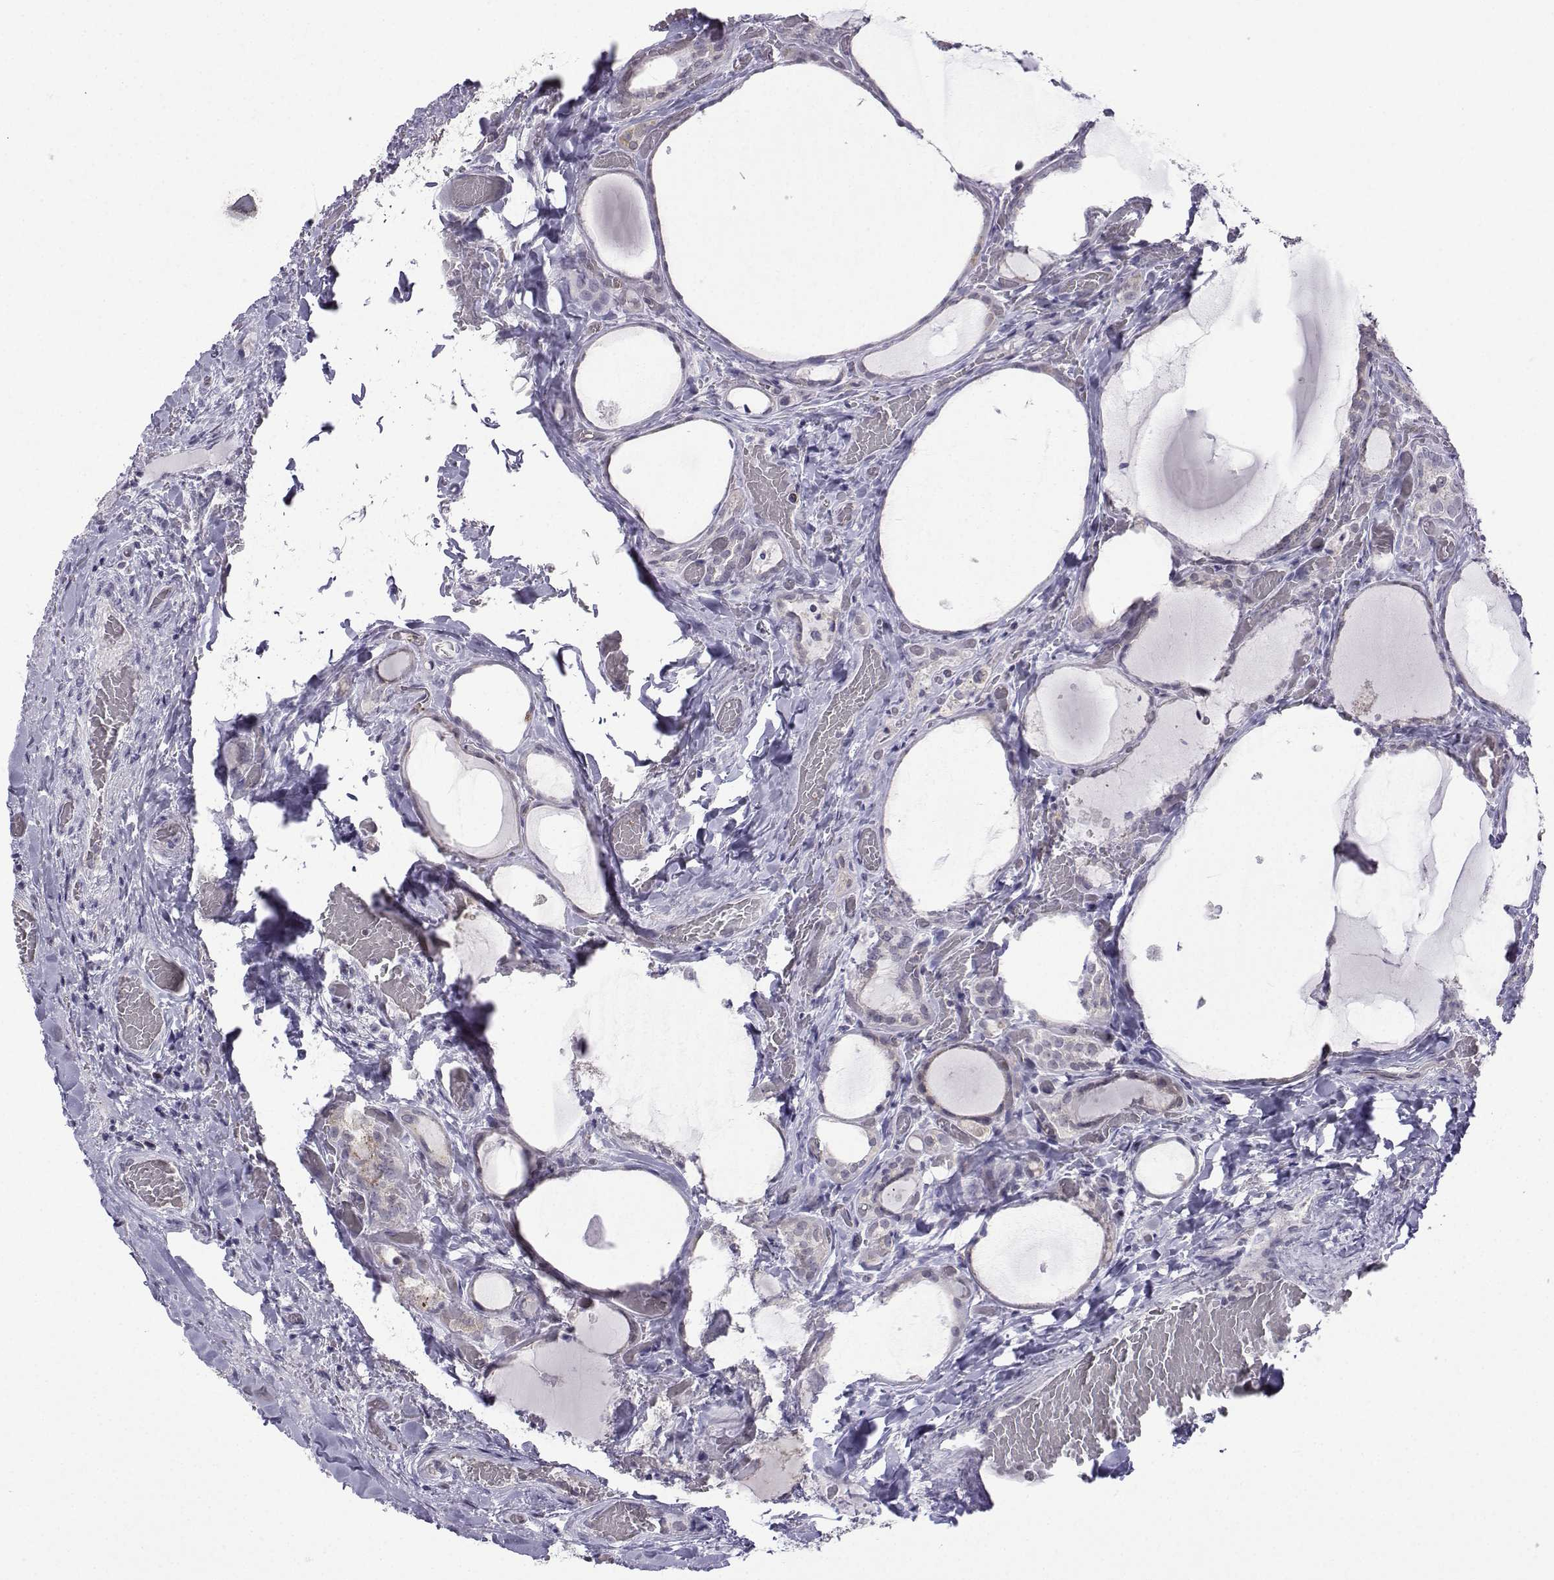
{"staining": {"intensity": "weak", "quantity": "<25%", "location": "cytoplasmic/membranous,nuclear"}, "tissue": "thyroid cancer", "cell_type": "Tumor cells", "image_type": "cancer", "snomed": [{"axis": "morphology", "description": "Papillary adenocarcinoma, NOS"}, {"axis": "topography", "description": "Thyroid gland"}], "caption": "Photomicrograph shows no protein positivity in tumor cells of papillary adenocarcinoma (thyroid) tissue. (DAB (3,3'-diaminobenzidine) immunohistochemistry visualized using brightfield microscopy, high magnification).", "gene": "INCENP", "patient": {"sex": "female", "age": 39}}